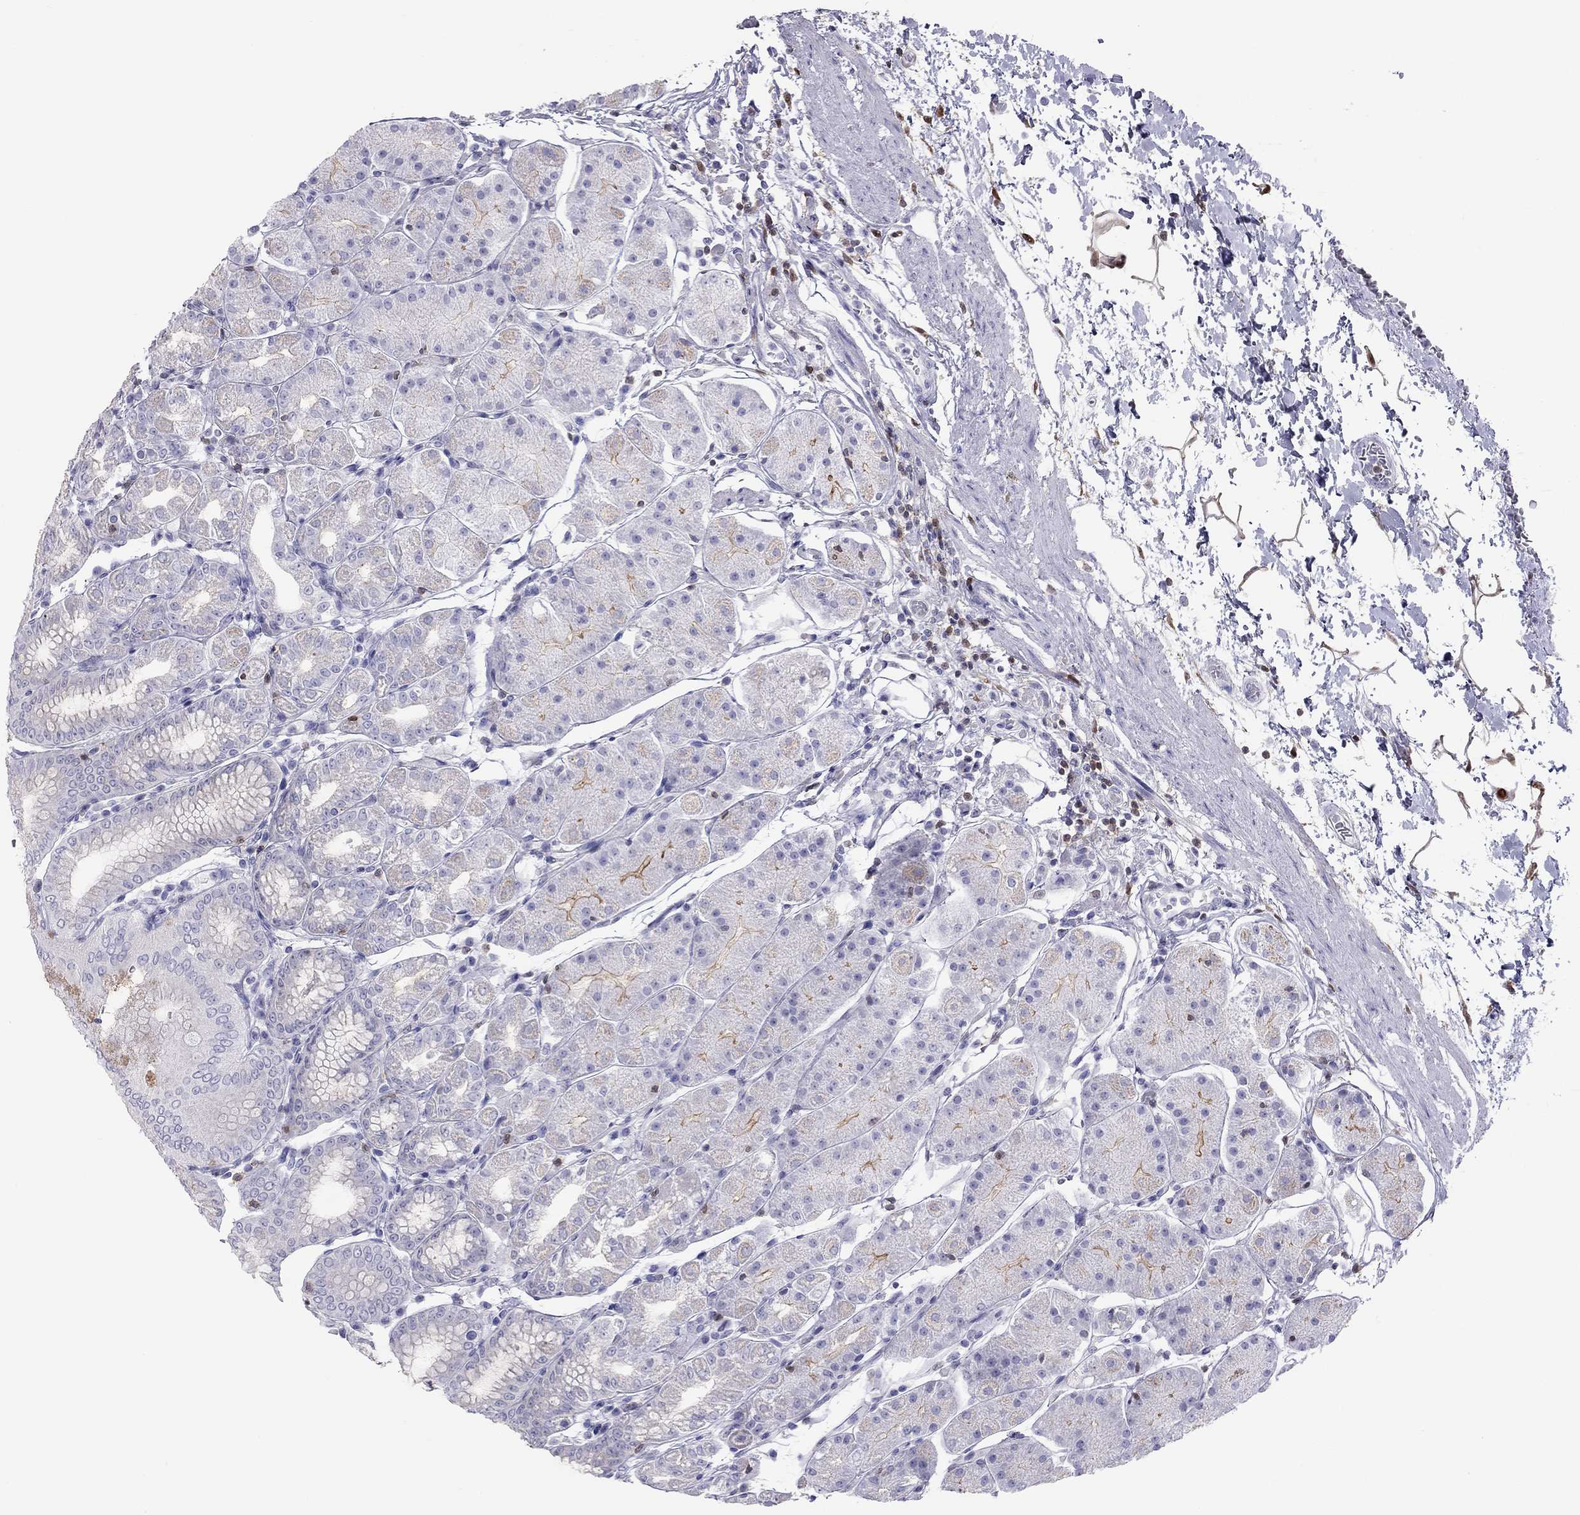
{"staining": {"intensity": "moderate", "quantity": "<25%", "location": "cytoplasmic/membranous"}, "tissue": "stomach", "cell_type": "Glandular cells", "image_type": "normal", "snomed": [{"axis": "morphology", "description": "Normal tissue, NOS"}, {"axis": "topography", "description": "Stomach"}], "caption": "High-magnification brightfield microscopy of benign stomach stained with DAB (3,3'-diaminobenzidine) (brown) and counterstained with hematoxylin (blue). glandular cells exhibit moderate cytoplasmic/membranous positivity is seen in about<25% of cells. The staining was performed using DAB to visualize the protein expression in brown, while the nuclei were stained in blue with hematoxylin (Magnification: 20x).", "gene": "SH2D2A", "patient": {"sex": "male", "age": 54}}